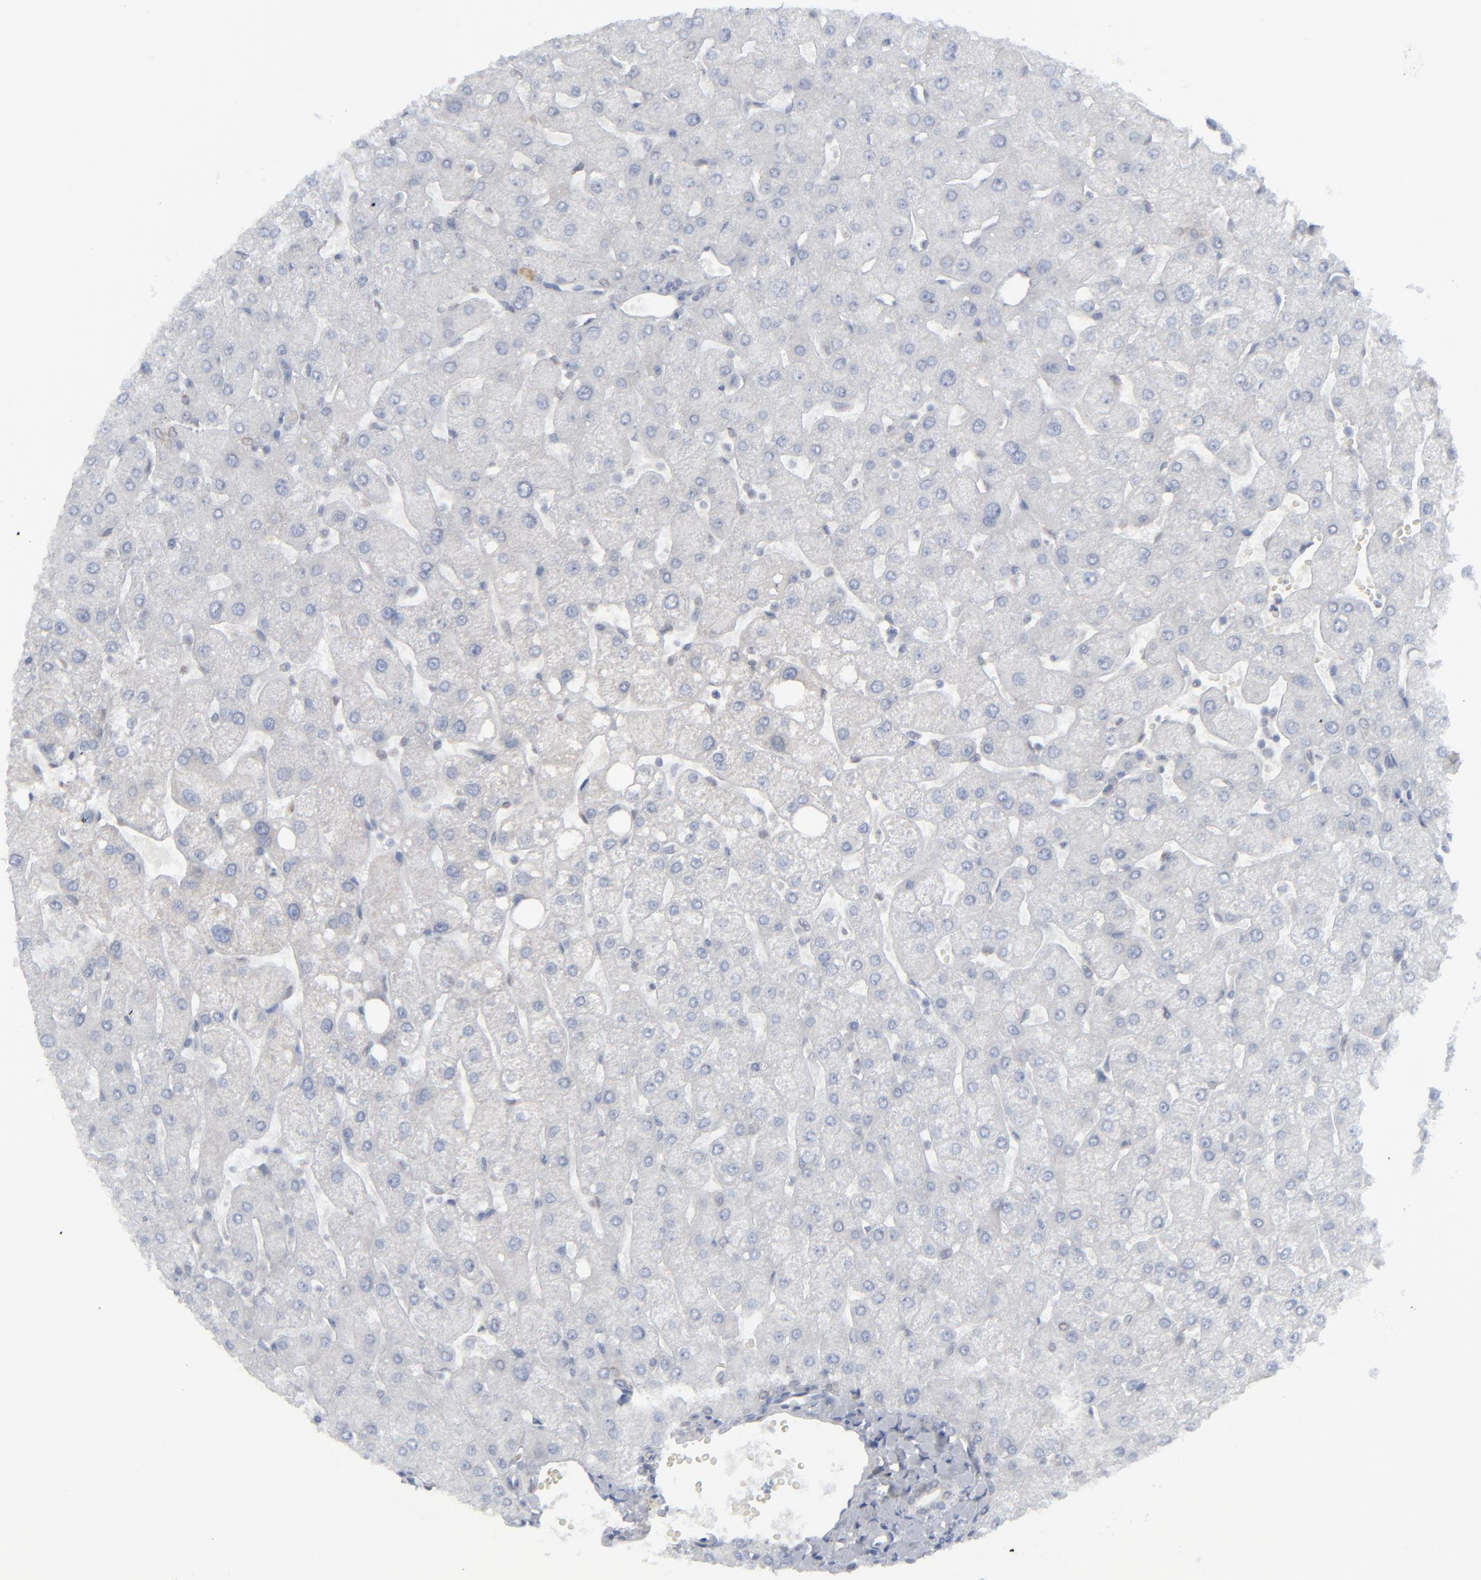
{"staining": {"intensity": "negative", "quantity": "none", "location": "none"}, "tissue": "liver", "cell_type": "Cholangiocytes", "image_type": "normal", "snomed": [{"axis": "morphology", "description": "Normal tissue, NOS"}, {"axis": "topography", "description": "Liver"}], "caption": "Immunohistochemistry (IHC) of benign liver reveals no positivity in cholangiocytes.", "gene": "NUP88", "patient": {"sex": "male", "age": 67}}